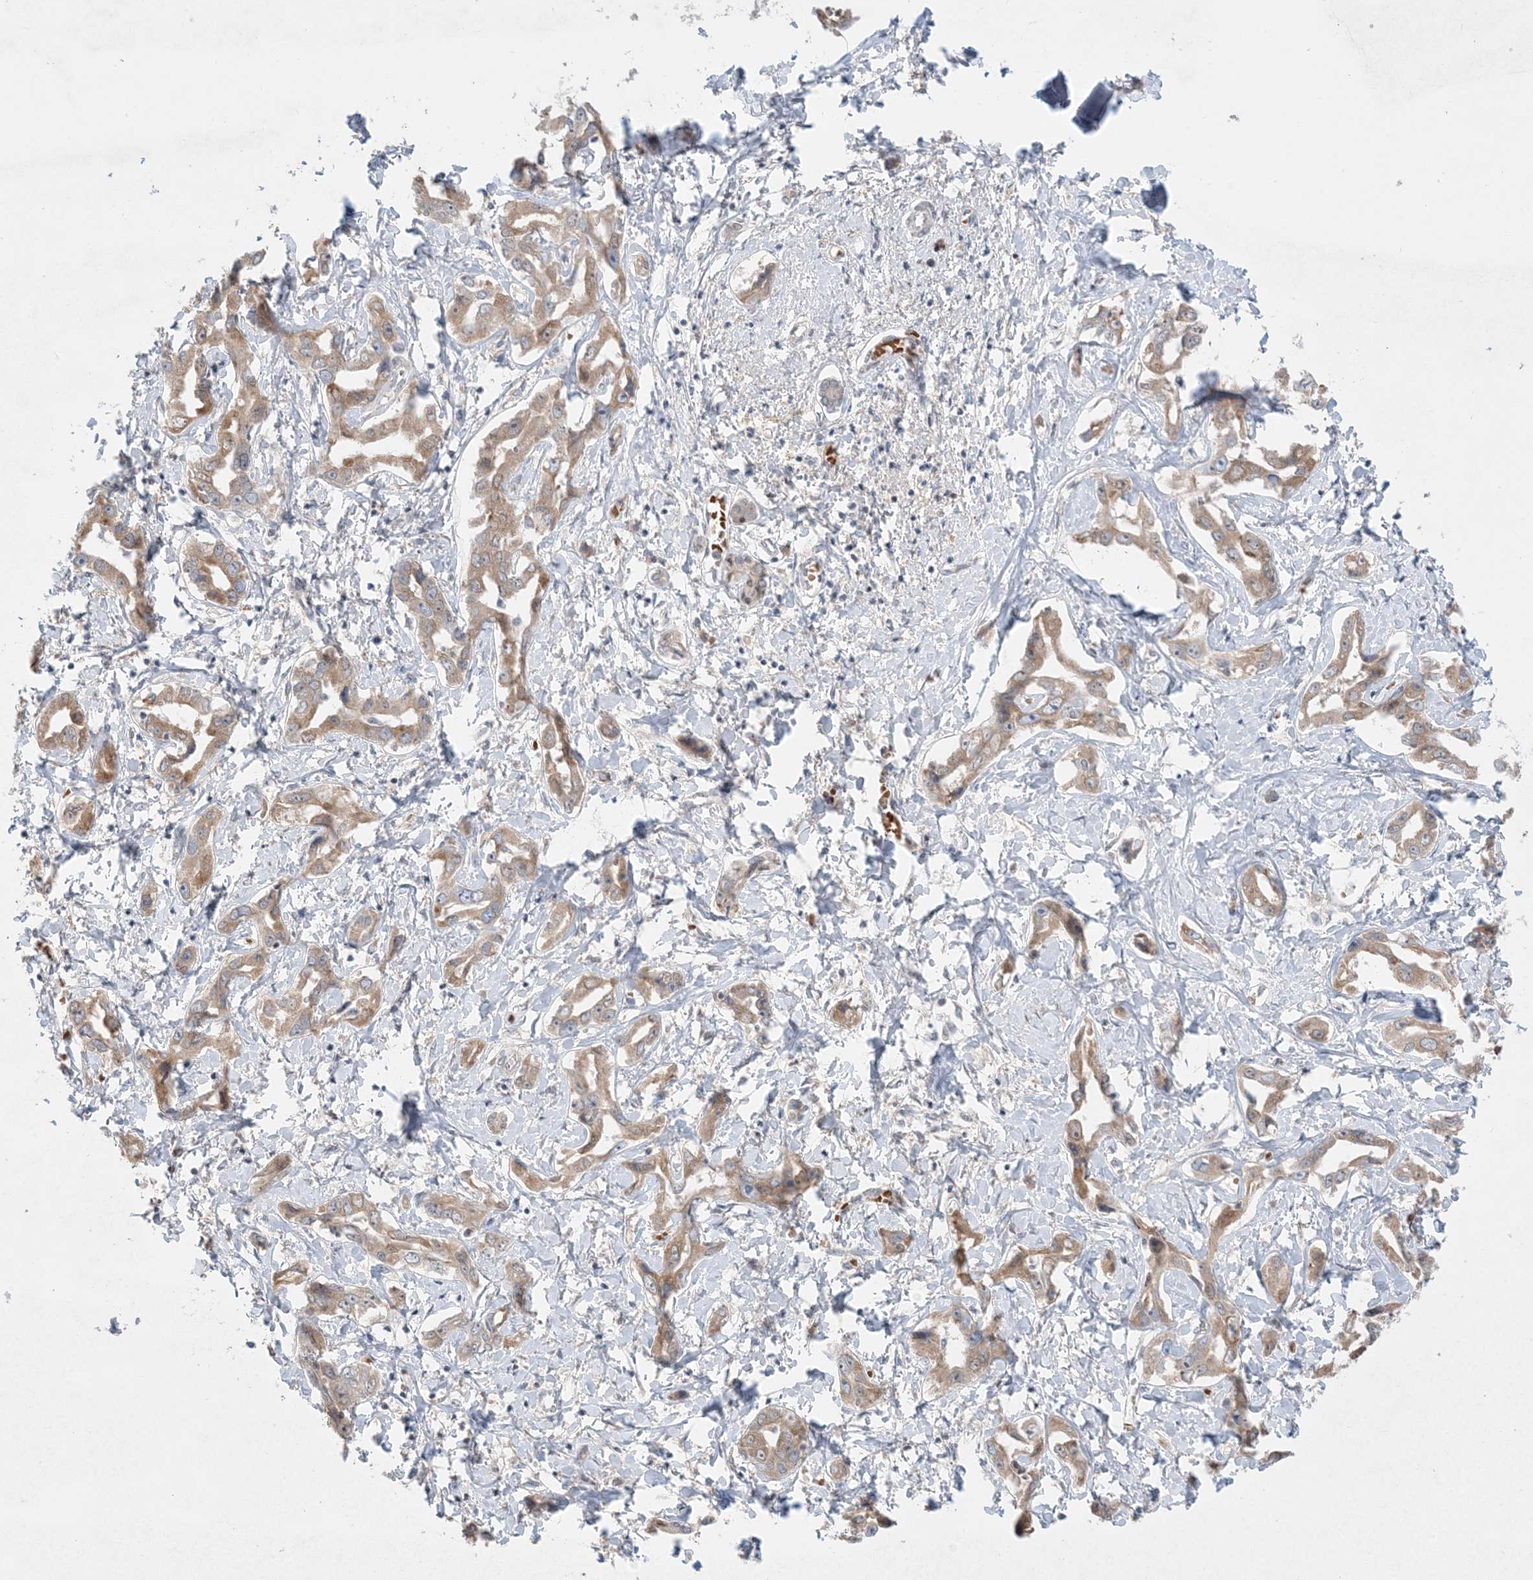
{"staining": {"intensity": "weak", "quantity": ">75%", "location": "cytoplasmic/membranous"}, "tissue": "liver cancer", "cell_type": "Tumor cells", "image_type": "cancer", "snomed": [{"axis": "morphology", "description": "Cholangiocarcinoma"}, {"axis": "topography", "description": "Liver"}], "caption": "DAB (3,3'-diaminobenzidine) immunohistochemical staining of cholangiocarcinoma (liver) exhibits weak cytoplasmic/membranous protein positivity in approximately >75% of tumor cells.", "gene": "MMGT1", "patient": {"sex": "male", "age": 59}}